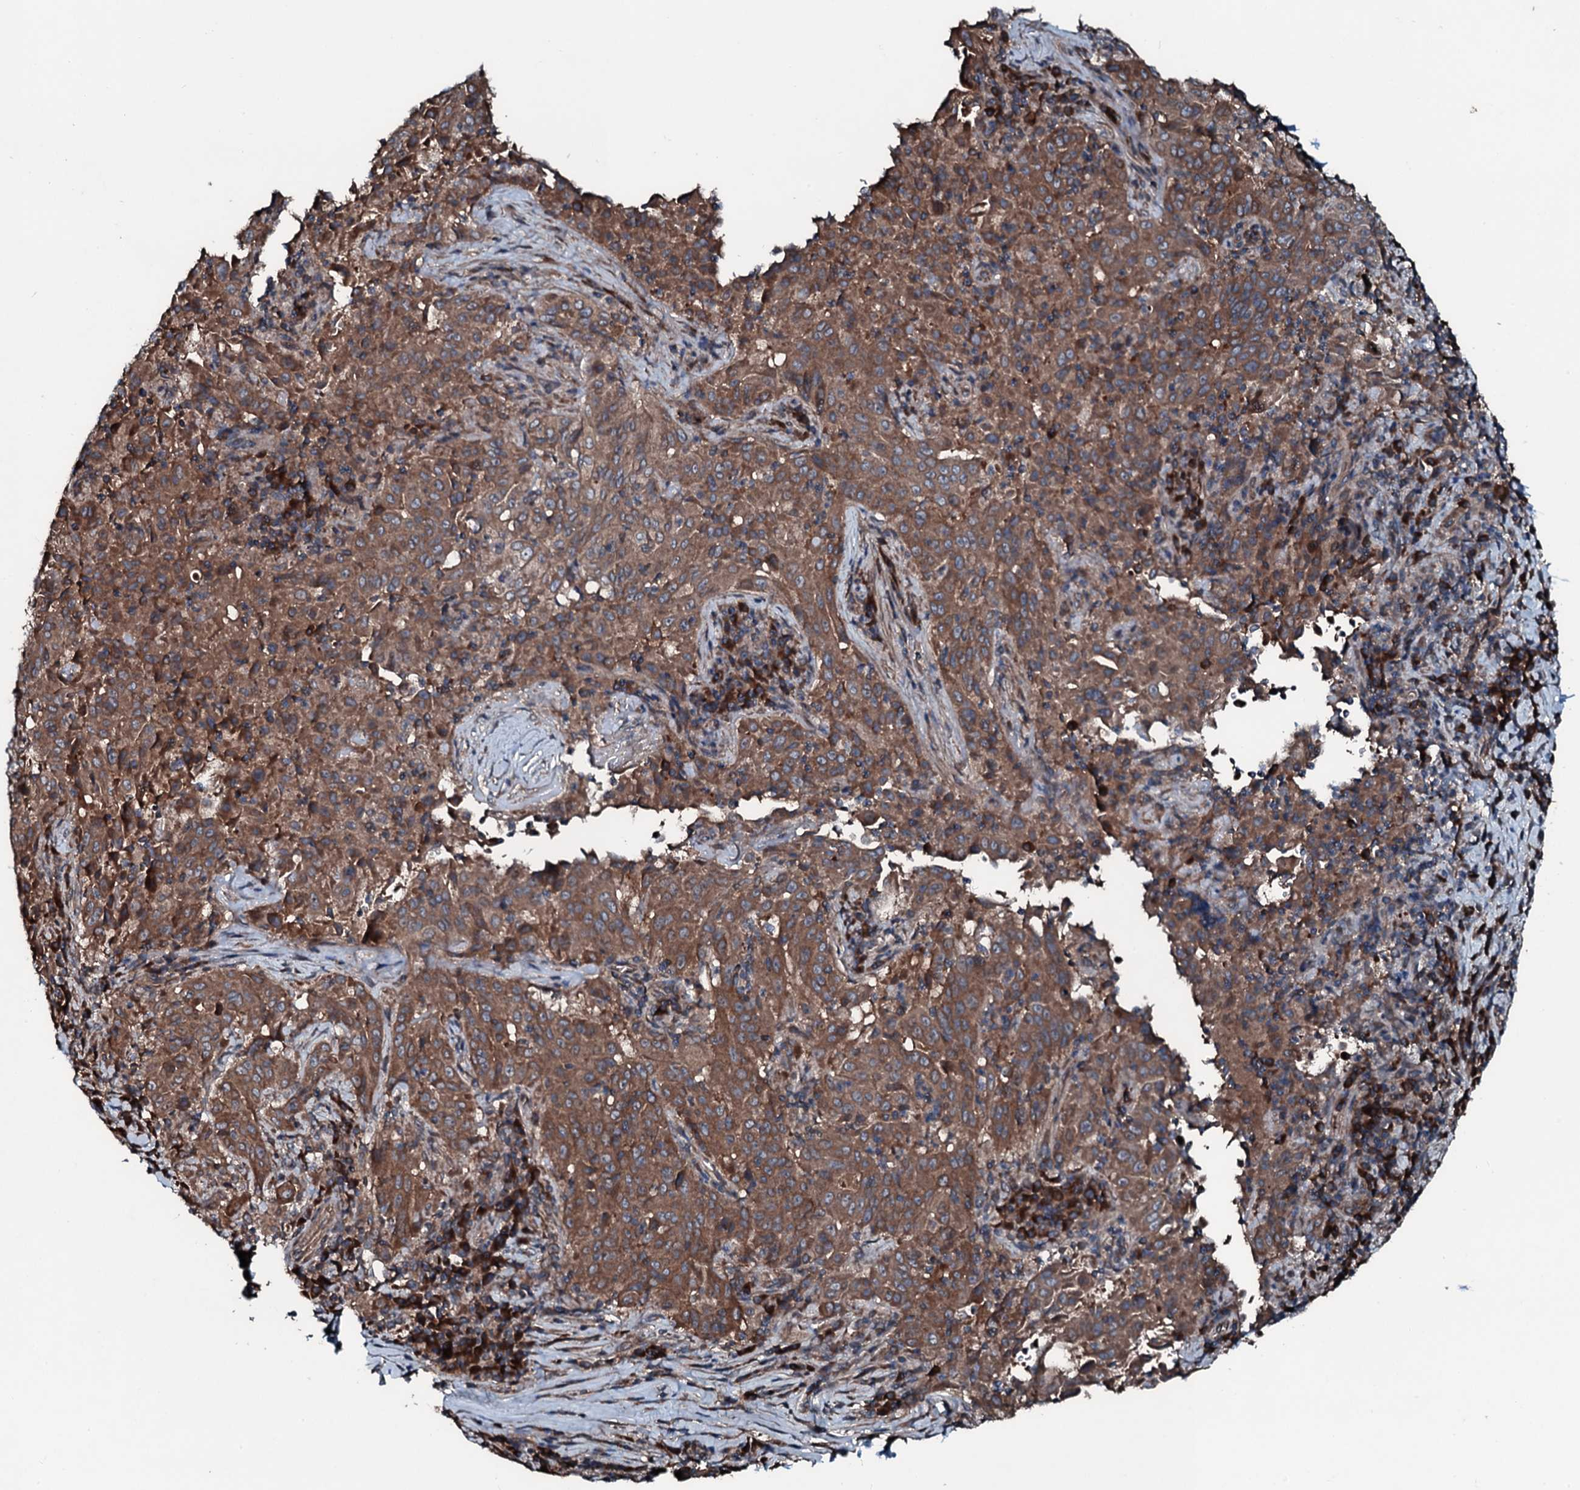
{"staining": {"intensity": "strong", "quantity": ">75%", "location": "cytoplasmic/membranous"}, "tissue": "pancreatic cancer", "cell_type": "Tumor cells", "image_type": "cancer", "snomed": [{"axis": "morphology", "description": "Adenocarcinoma, NOS"}, {"axis": "topography", "description": "Pancreas"}], "caption": "There is high levels of strong cytoplasmic/membranous positivity in tumor cells of pancreatic cancer, as demonstrated by immunohistochemical staining (brown color).", "gene": "AARS1", "patient": {"sex": "male", "age": 63}}